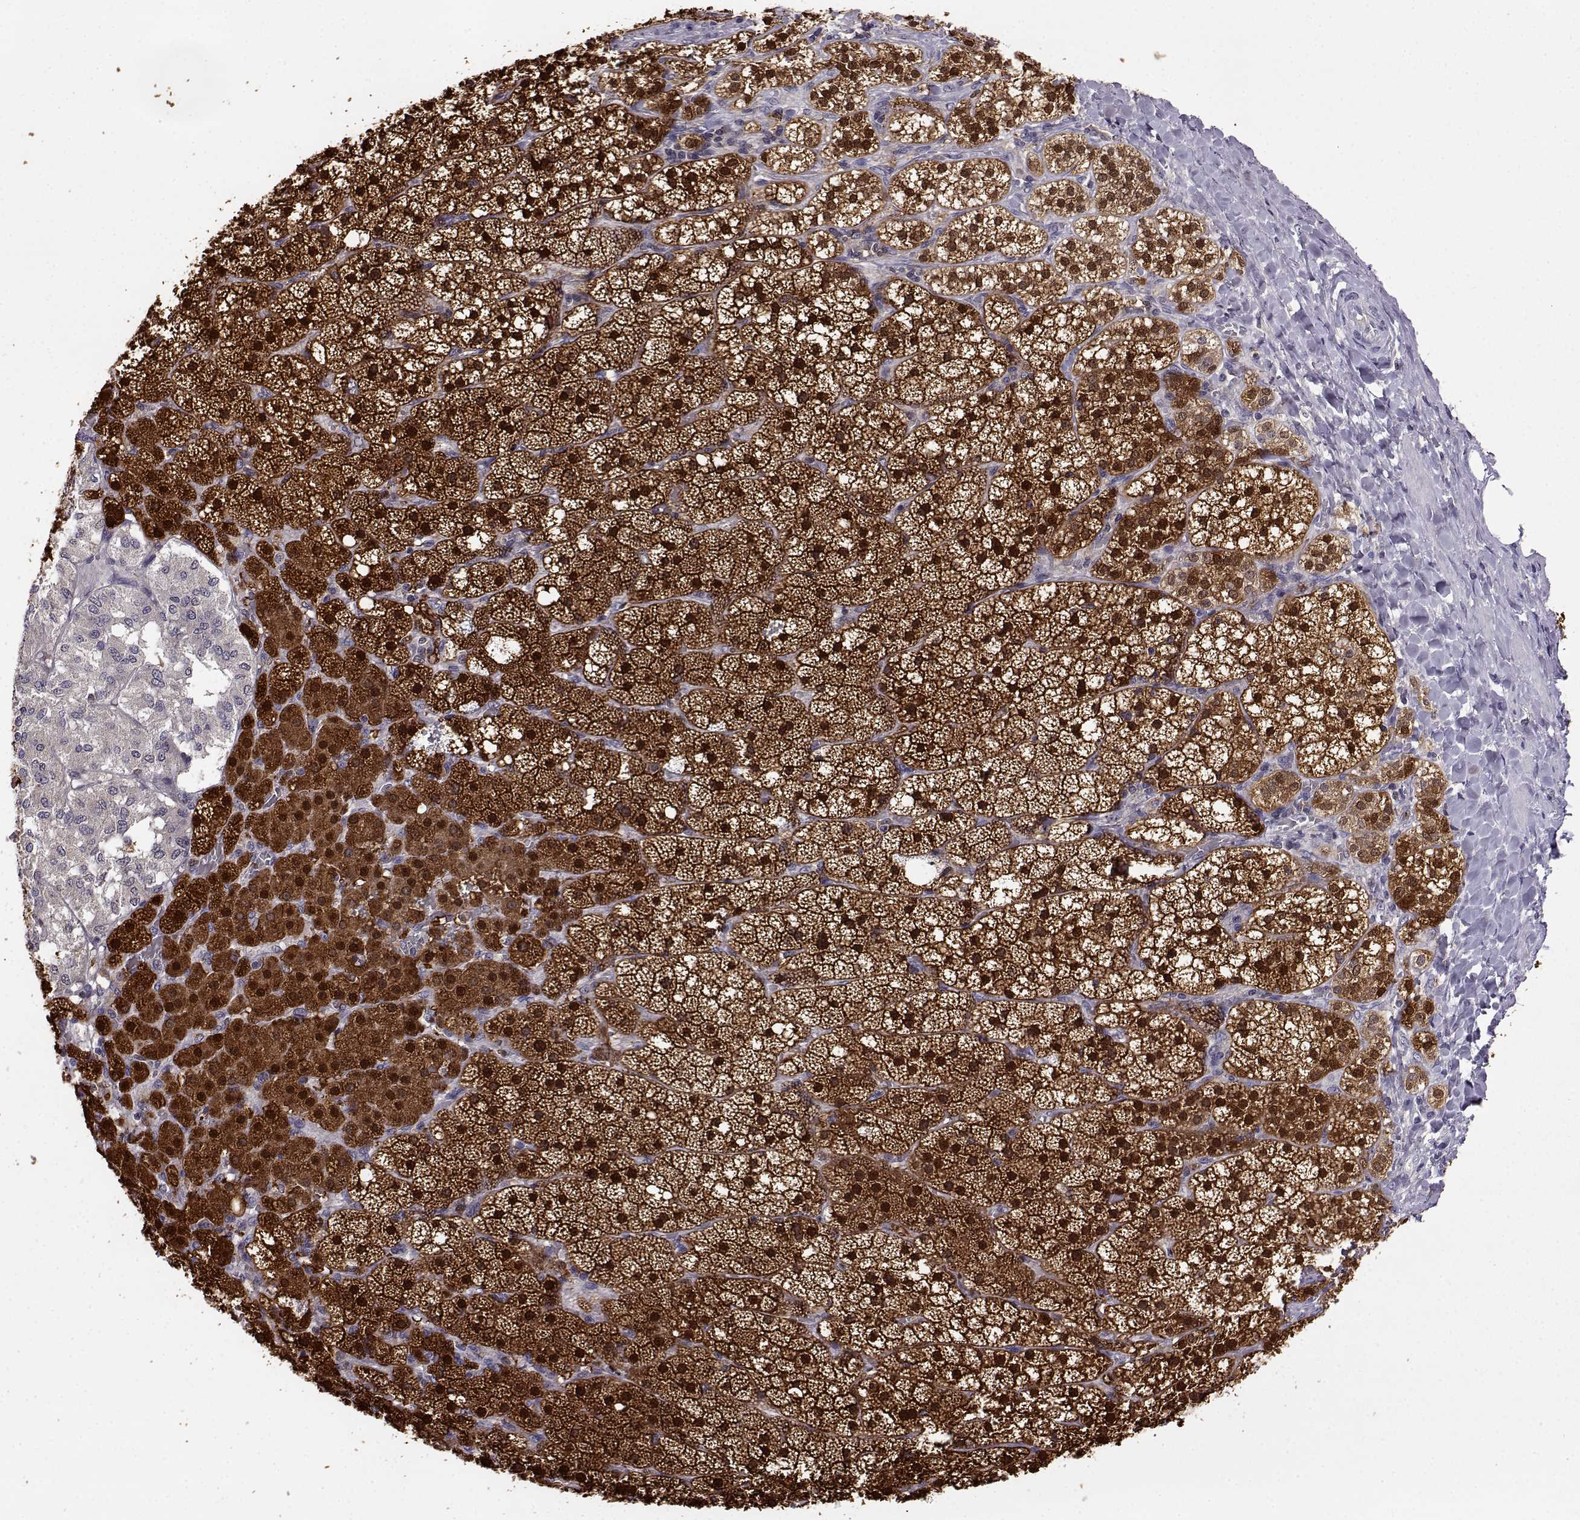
{"staining": {"intensity": "strong", "quantity": ">75%", "location": "cytoplasmic/membranous,nuclear"}, "tissue": "adrenal gland", "cell_type": "Glandular cells", "image_type": "normal", "snomed": [{"axis": "morphology", "description": "Normal tissue, NOS"}, {"axis": "topography", "description": "Adrenal gland"}], "caption": "DAB (3,3'-diaminobenzidine) immunohistochemical staining of benign adrenal gland exhibits strong cytoplasmic/membranous,nuclear protein expression in about >75% of glandular cells. The staining was performed using DAB, with brown indicating positive protein expression. Nuclei are stained blue with hematoxylin.", "gene": "AKR1B1", "patient": {"sex": "male", "age": 53}}